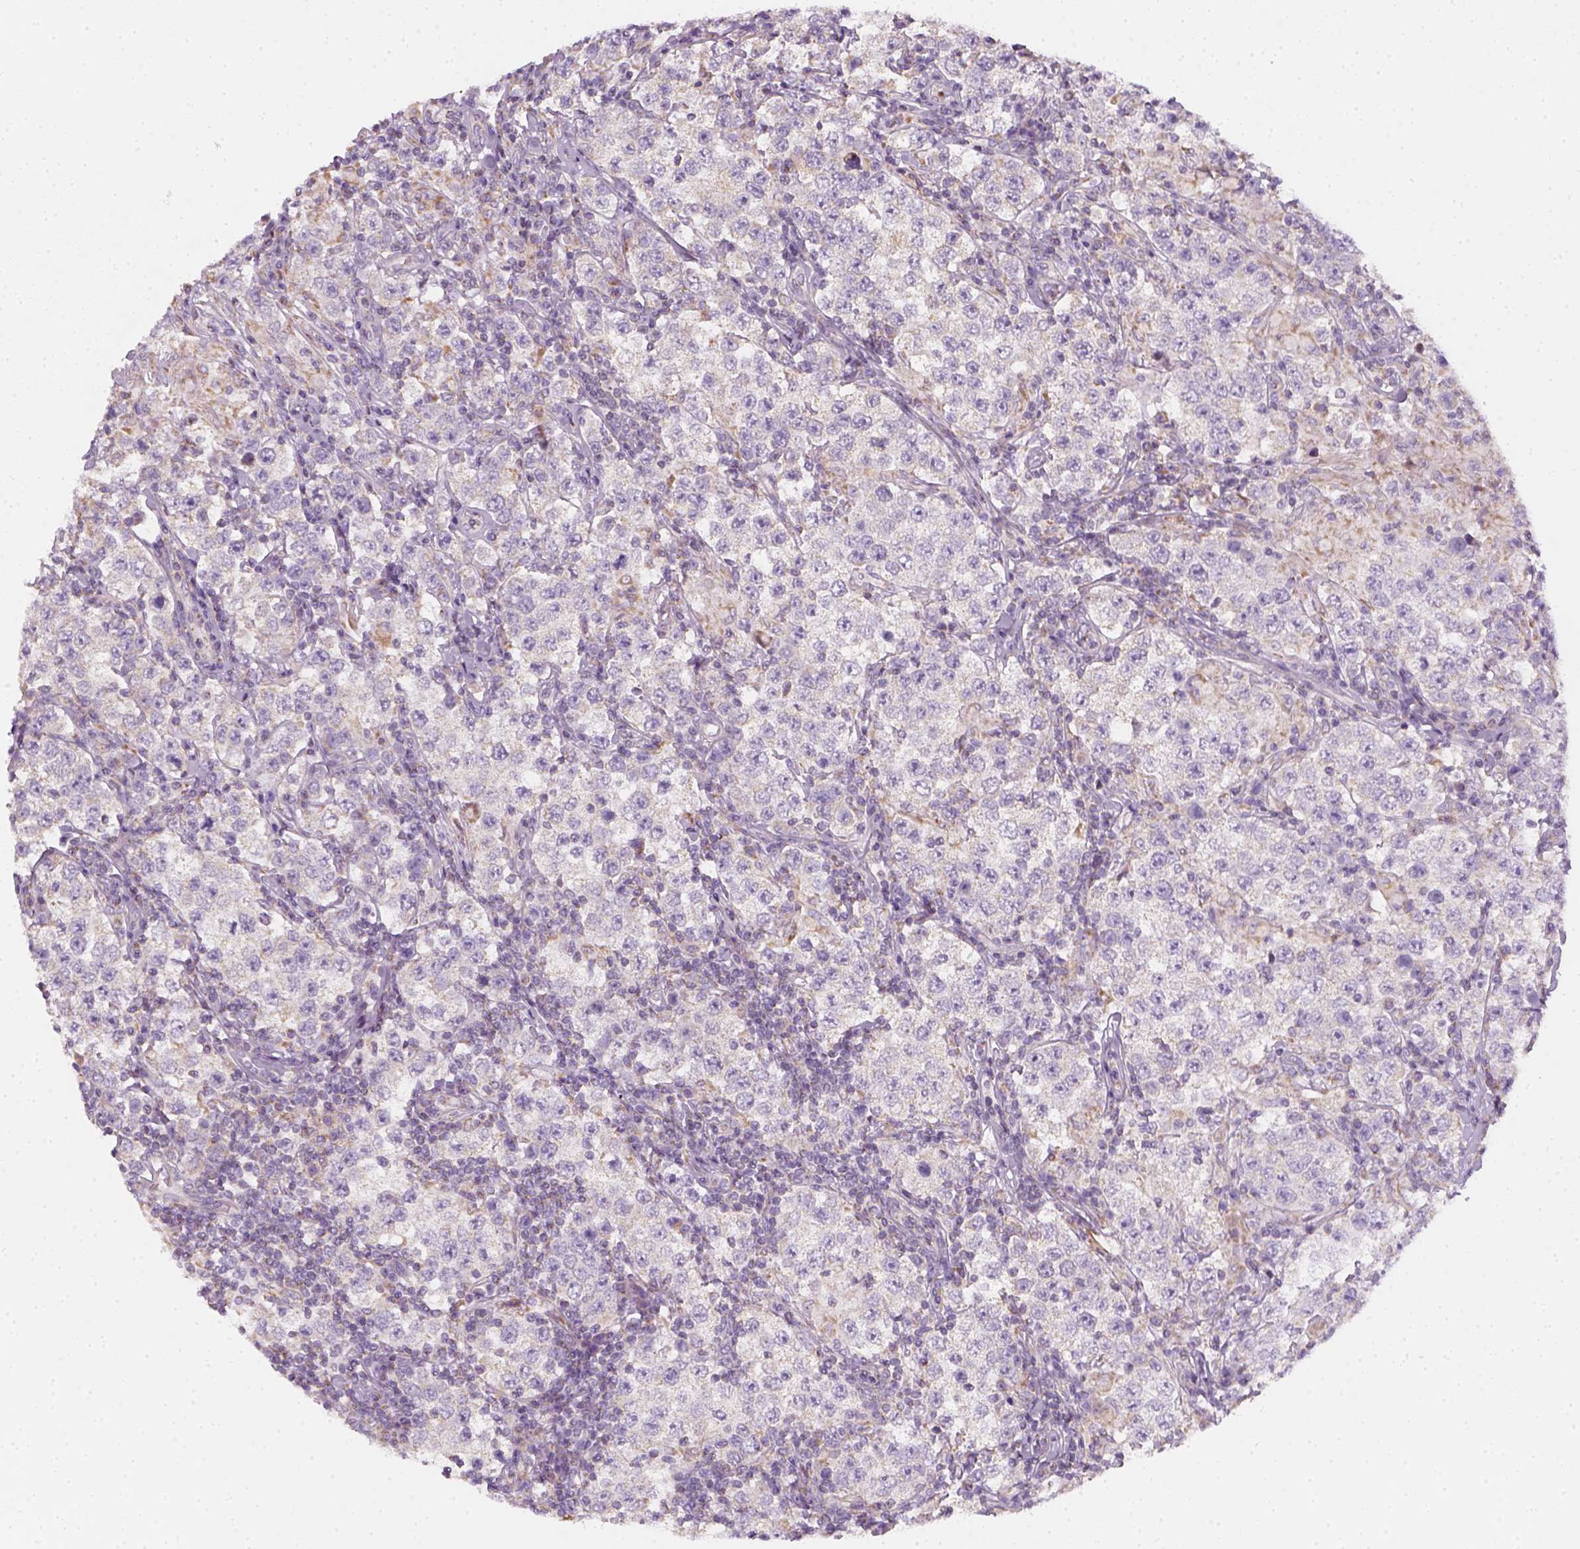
{"staining": {"intensity": "negative", "quantity": "none", "location": "none"}, "tissue": "testis cancer", "cell_type": "Tumor cells", "image_type": "cancer", "snomed": [{"axis": "morphology", "description": "Seminoma, NOS"}, {"axis": "morphology", "description": "Carcinoma, Embryonal, NOS"}, {"axis": "topography", "description": "Testis"}], "caption": "Immunohistochemistry of embryonal carcinoma (testis) shows no expression in tumor cells.", "gene": "AWAT2", "patient": {"sex": "male", "age": 41}}